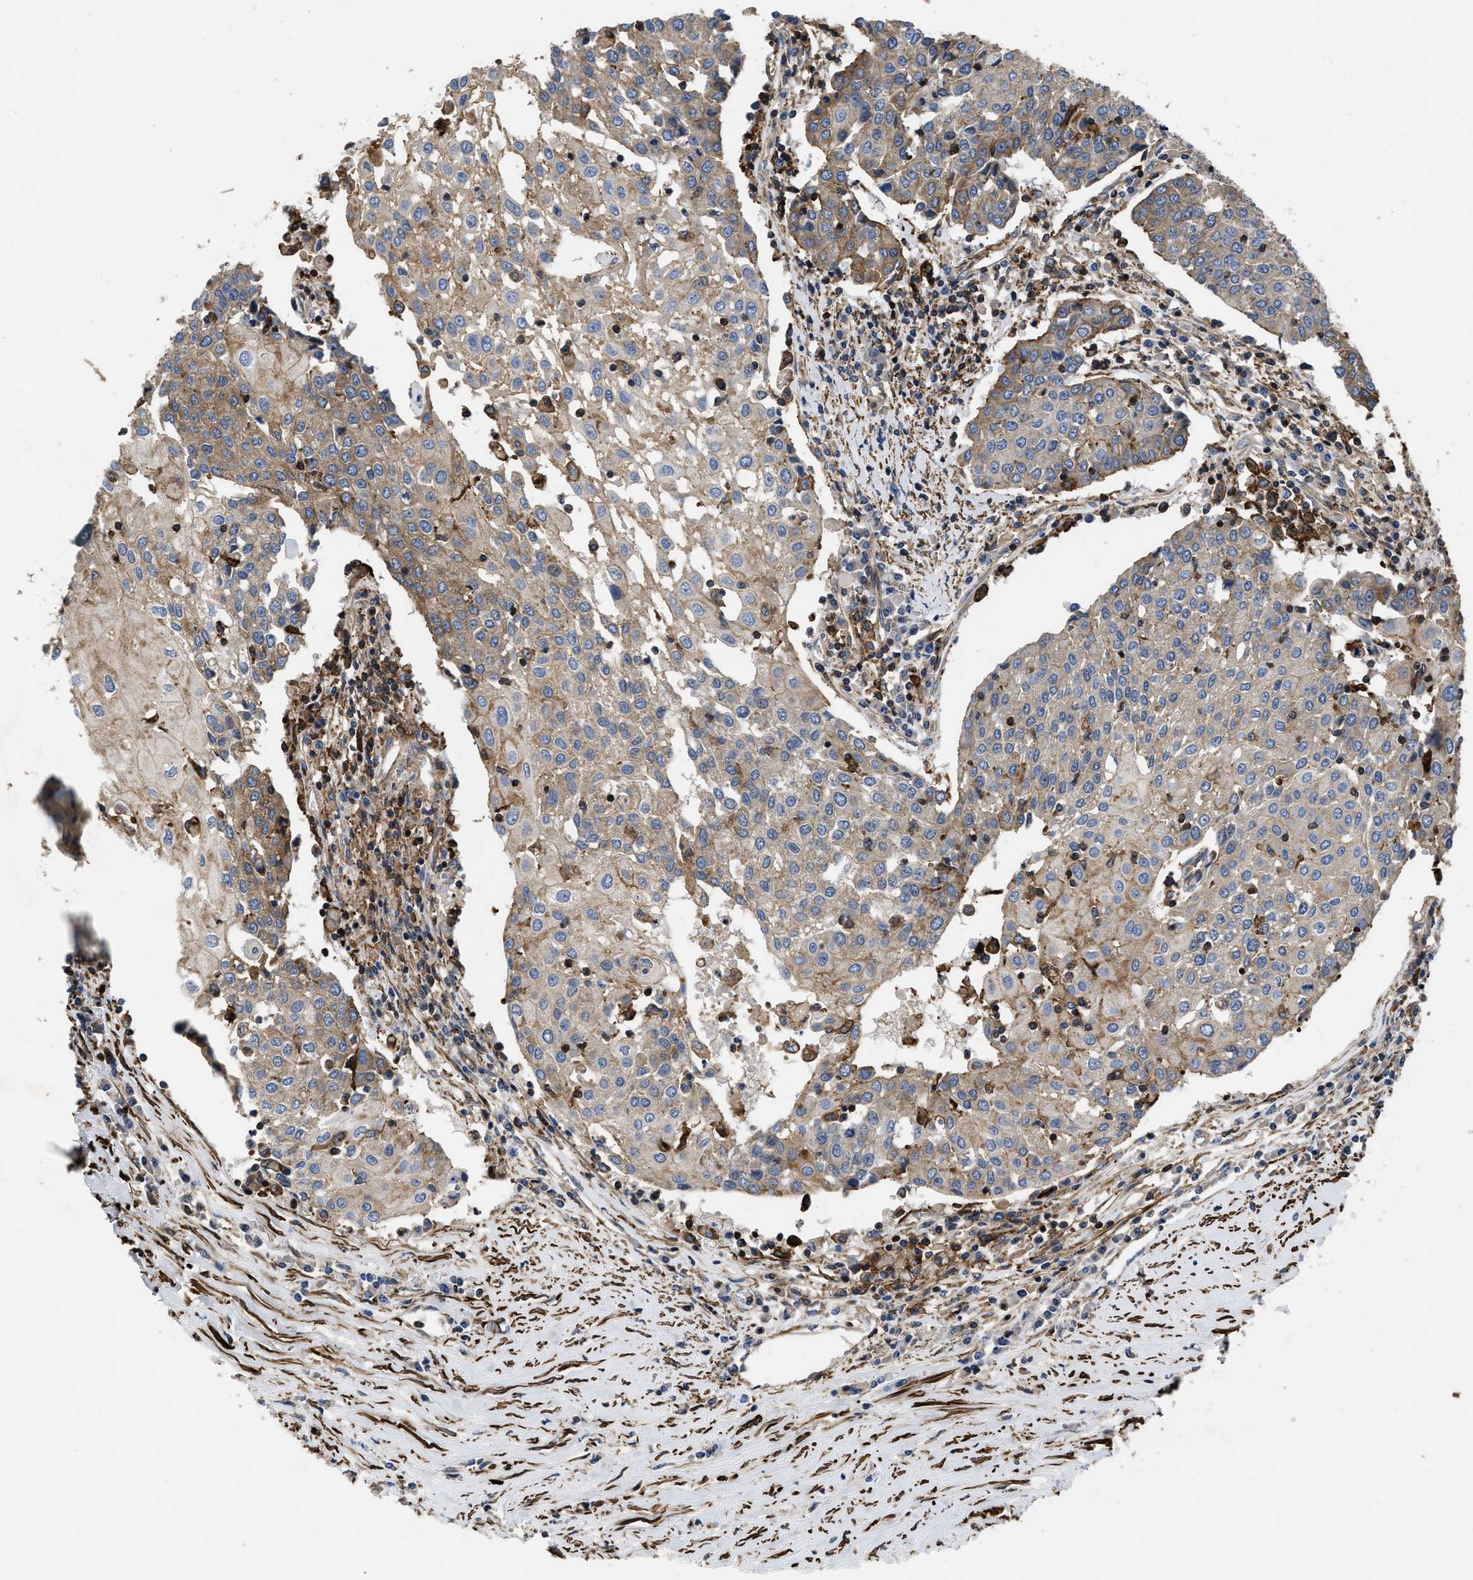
{"staining": {"intensity": "weak", "quantity": ">75%", "location": "cytoplasmic/membranous"}, "tissue": "urothelial cancer", "cell_type": "Tumor cells", "image_type": "cancer", "snomed": [{"axis": "morphology", "description": "Urothelial carcinoma, High grade"}, {"axis": "topography", "description": "Urinary bladder"}], "caption": "Urothelial cancer stained for a protein exhibits weak cytoplasmic/membranous positivity in tumor cells. Nuclei are stained in blue.", "gene": "SCUBE2", "patient": {"sex": "female", "age": 85}}